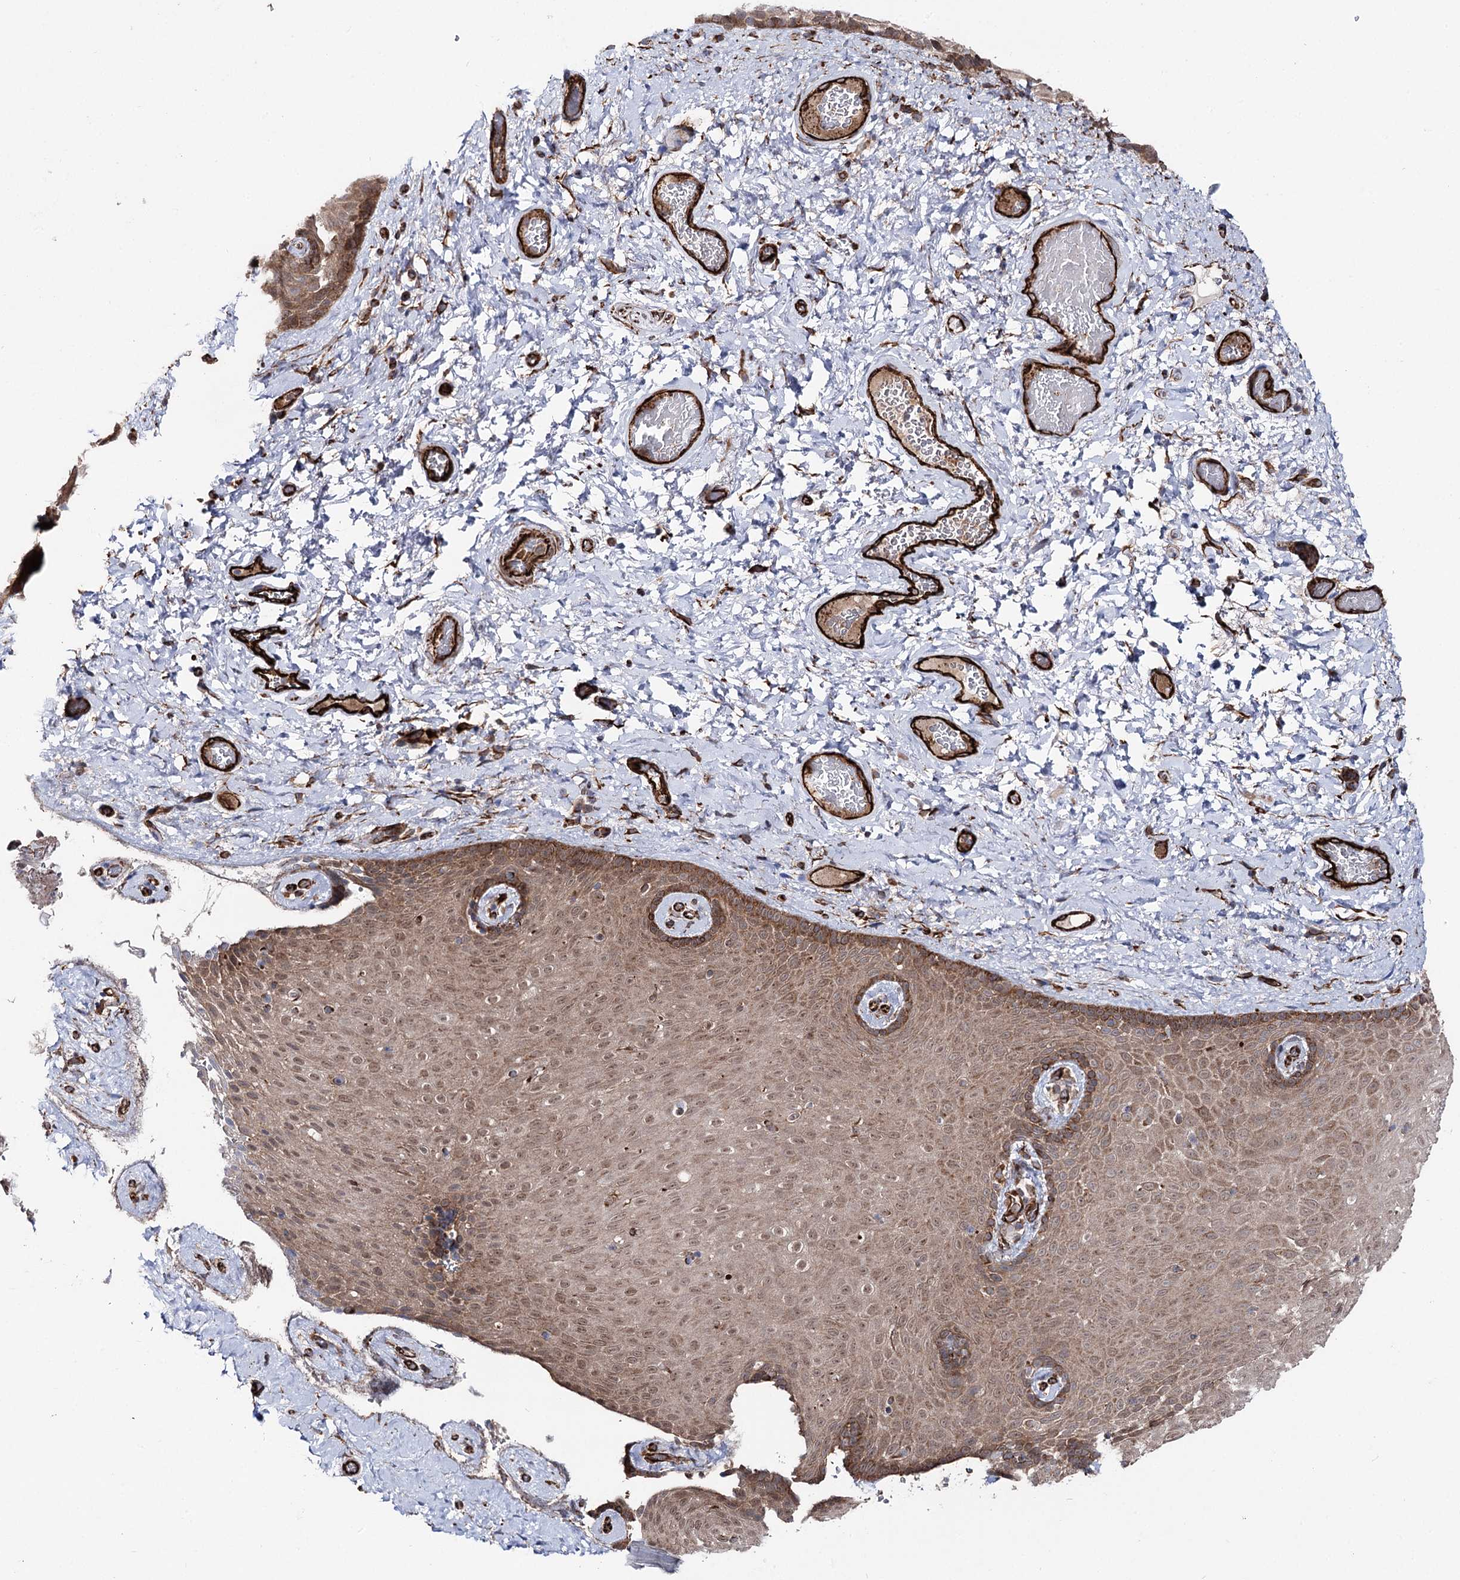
{"staining": {"intensity": "moderate", "quantity": ">75%", "location": "cytoplasmic/membranous,nuclear"}, "tissue": "skin", "cell_type": "Epidermal cells", "image_type": "normal", "snomed": [{"axis": "morphology", "description": "Normal tissue, NOS"}, {"axis": "topography", "description": "Anal"}], "caption": "Brown immunohistochemical staining in unremarkable skin exhibits moderate cytoplasmic/membranous,nuclear staining in approximately >75% of epidermal cells.", "gene": "MIB1", "patient": {"sex": "male", "age": 69}}